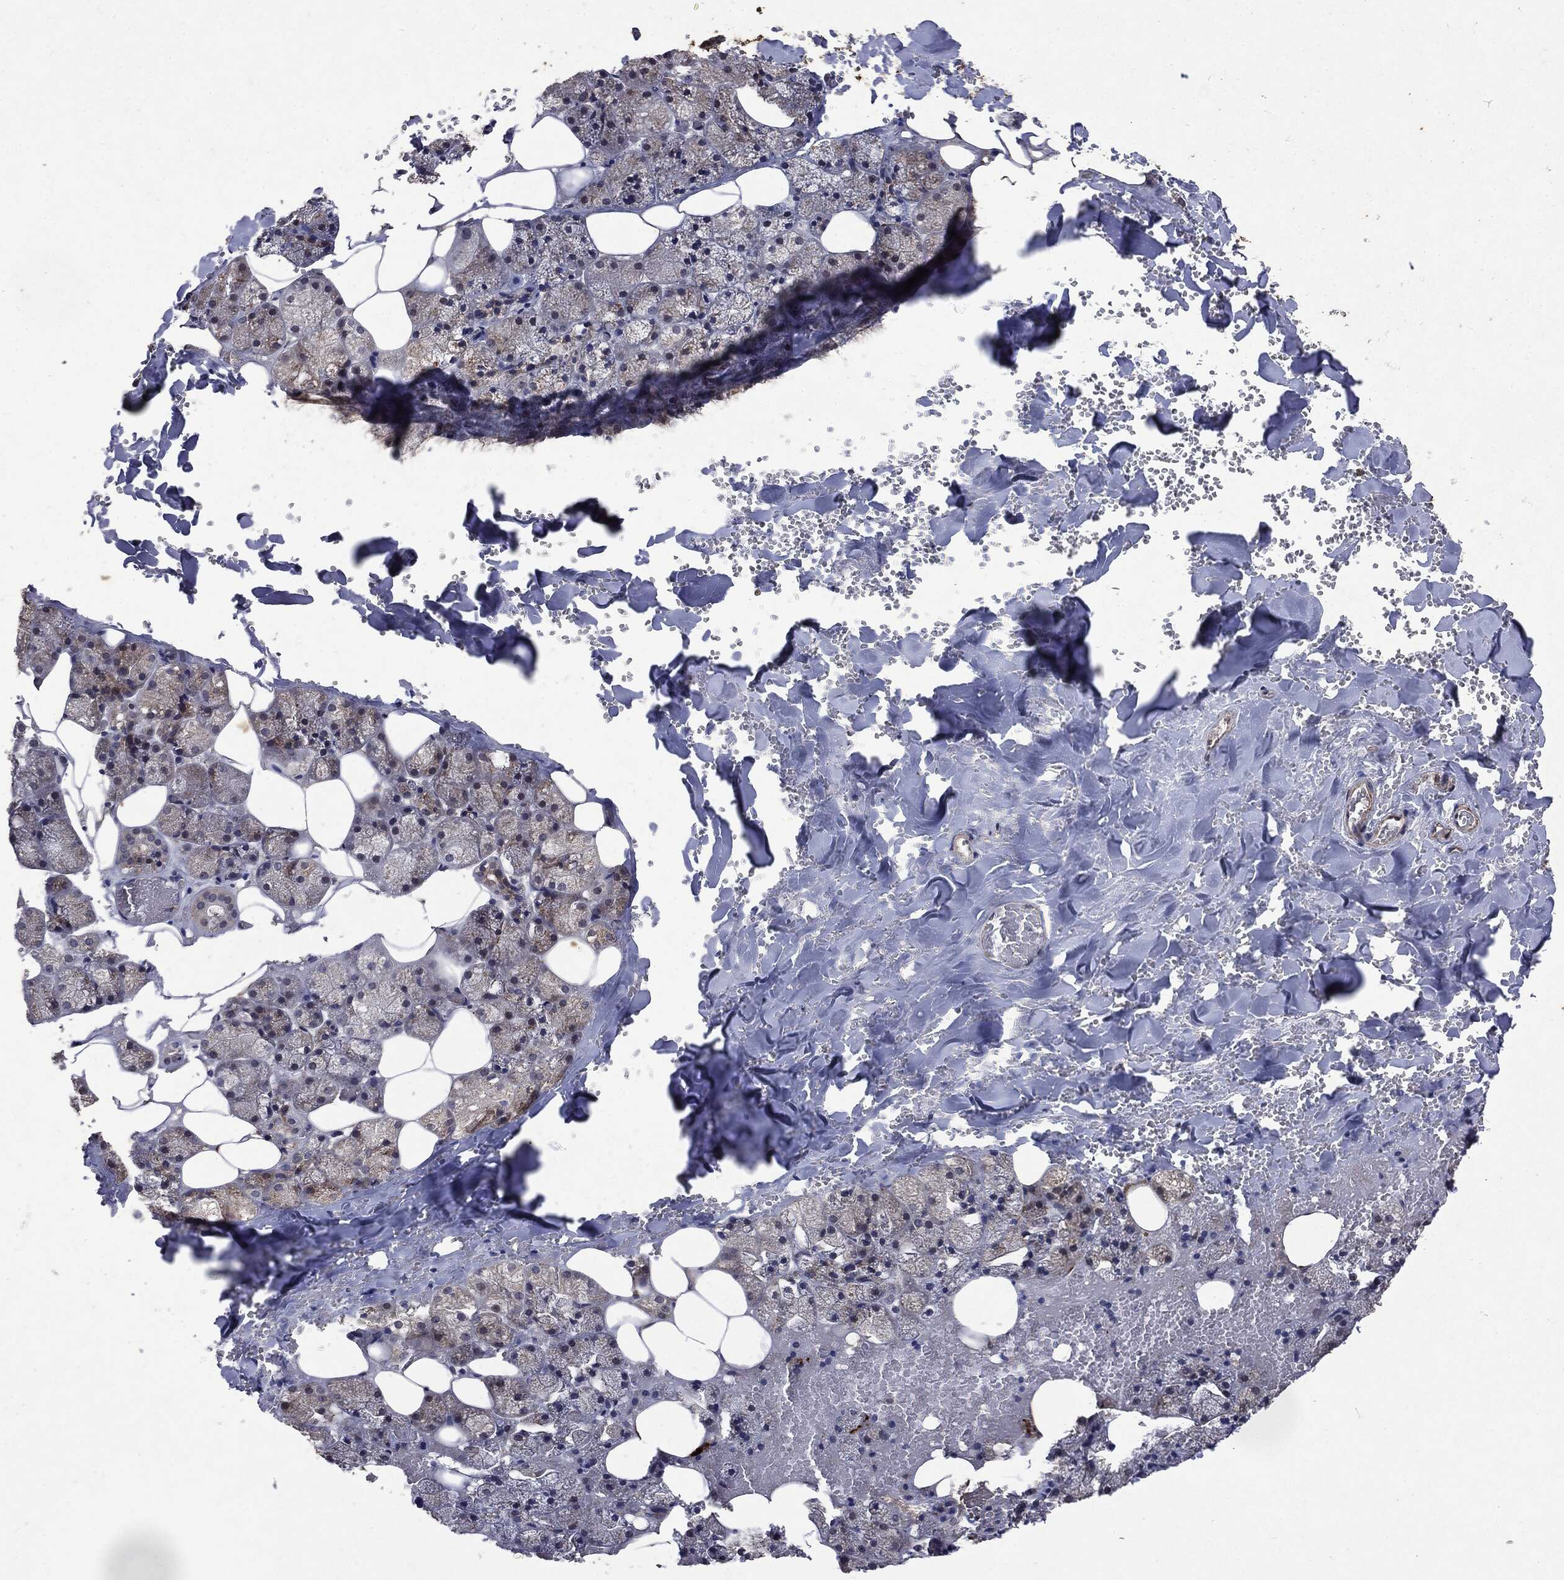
{"staining": {"intensity": "weak", "quantity": ">75%", "location": "cytoplasmic/membranous"}, "tissue": "salivary gland", "cell_type": "Glandular cells", "image_type": "normal", "snomed": [{"axis": "morphology", "description": "Normal tissue, NOS"}, {"axis": "topography", "description": "Salivary gland"}], "caption": "Brown immunohistochemical staining in normal salivary gland demonstrates weak cytoplasmic/membranous staining in about >75% of glandular cells.", "gene": "PTEN", "patient": {"sex": "male", "age": 38}}